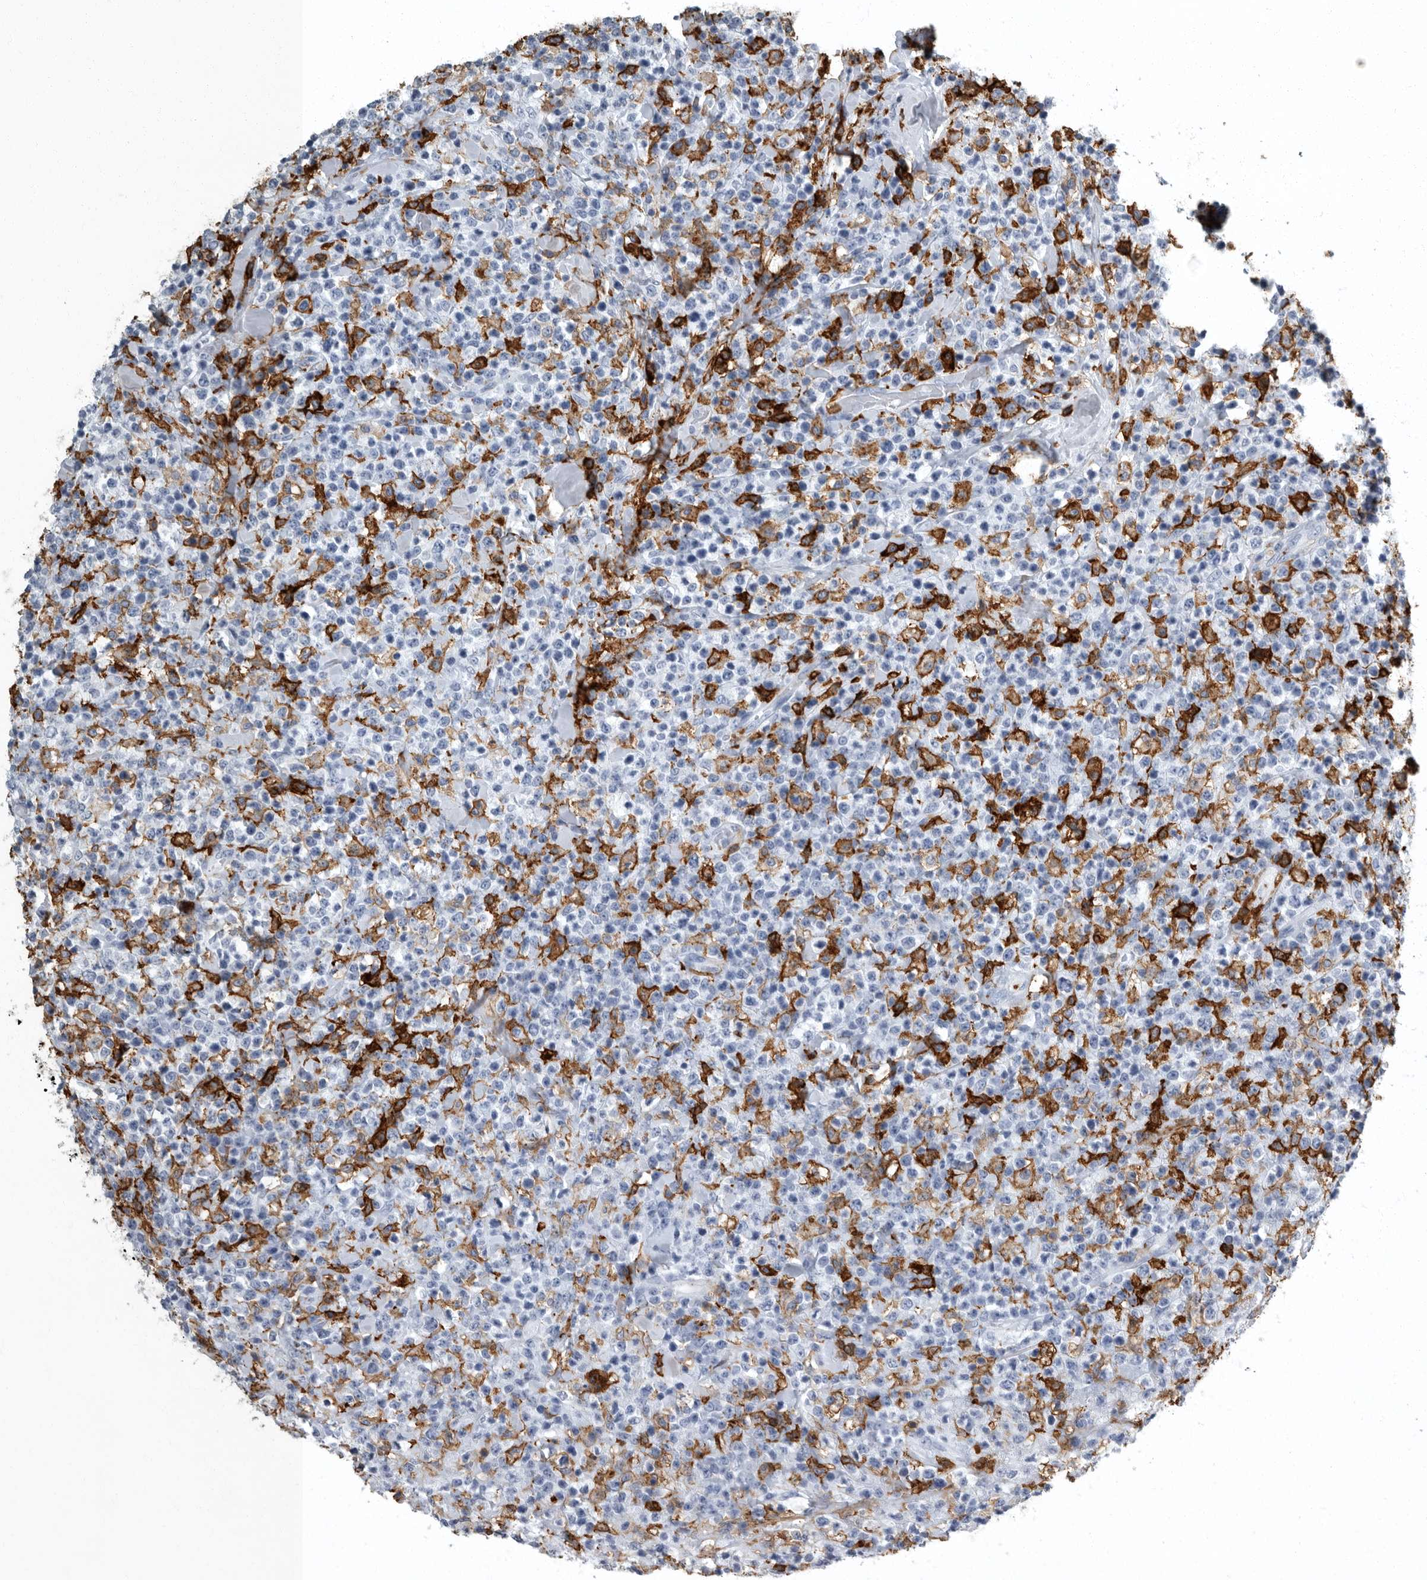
{"staining": {"intensity": "negative", "quantity": "none", "location": "none"}, "tissue": "lymphoma", "cell_type": "Tumor cells", "image_type": "cancer", "snomed": [{"axis": "morphology", "description": "Malignant lymphoma, non-Hodgkin's type, High grade"}, {"axis": "topography", "description": "Colon"}], "caption": "A photomicrograph of lymphoma stained for a protein exhibits no brown staining in tumor cells. (Brightfield microscopy of DAB IHC at high magnification).", "gene": "FCER1G", "patient": {"sex": "female", "age": 53}}